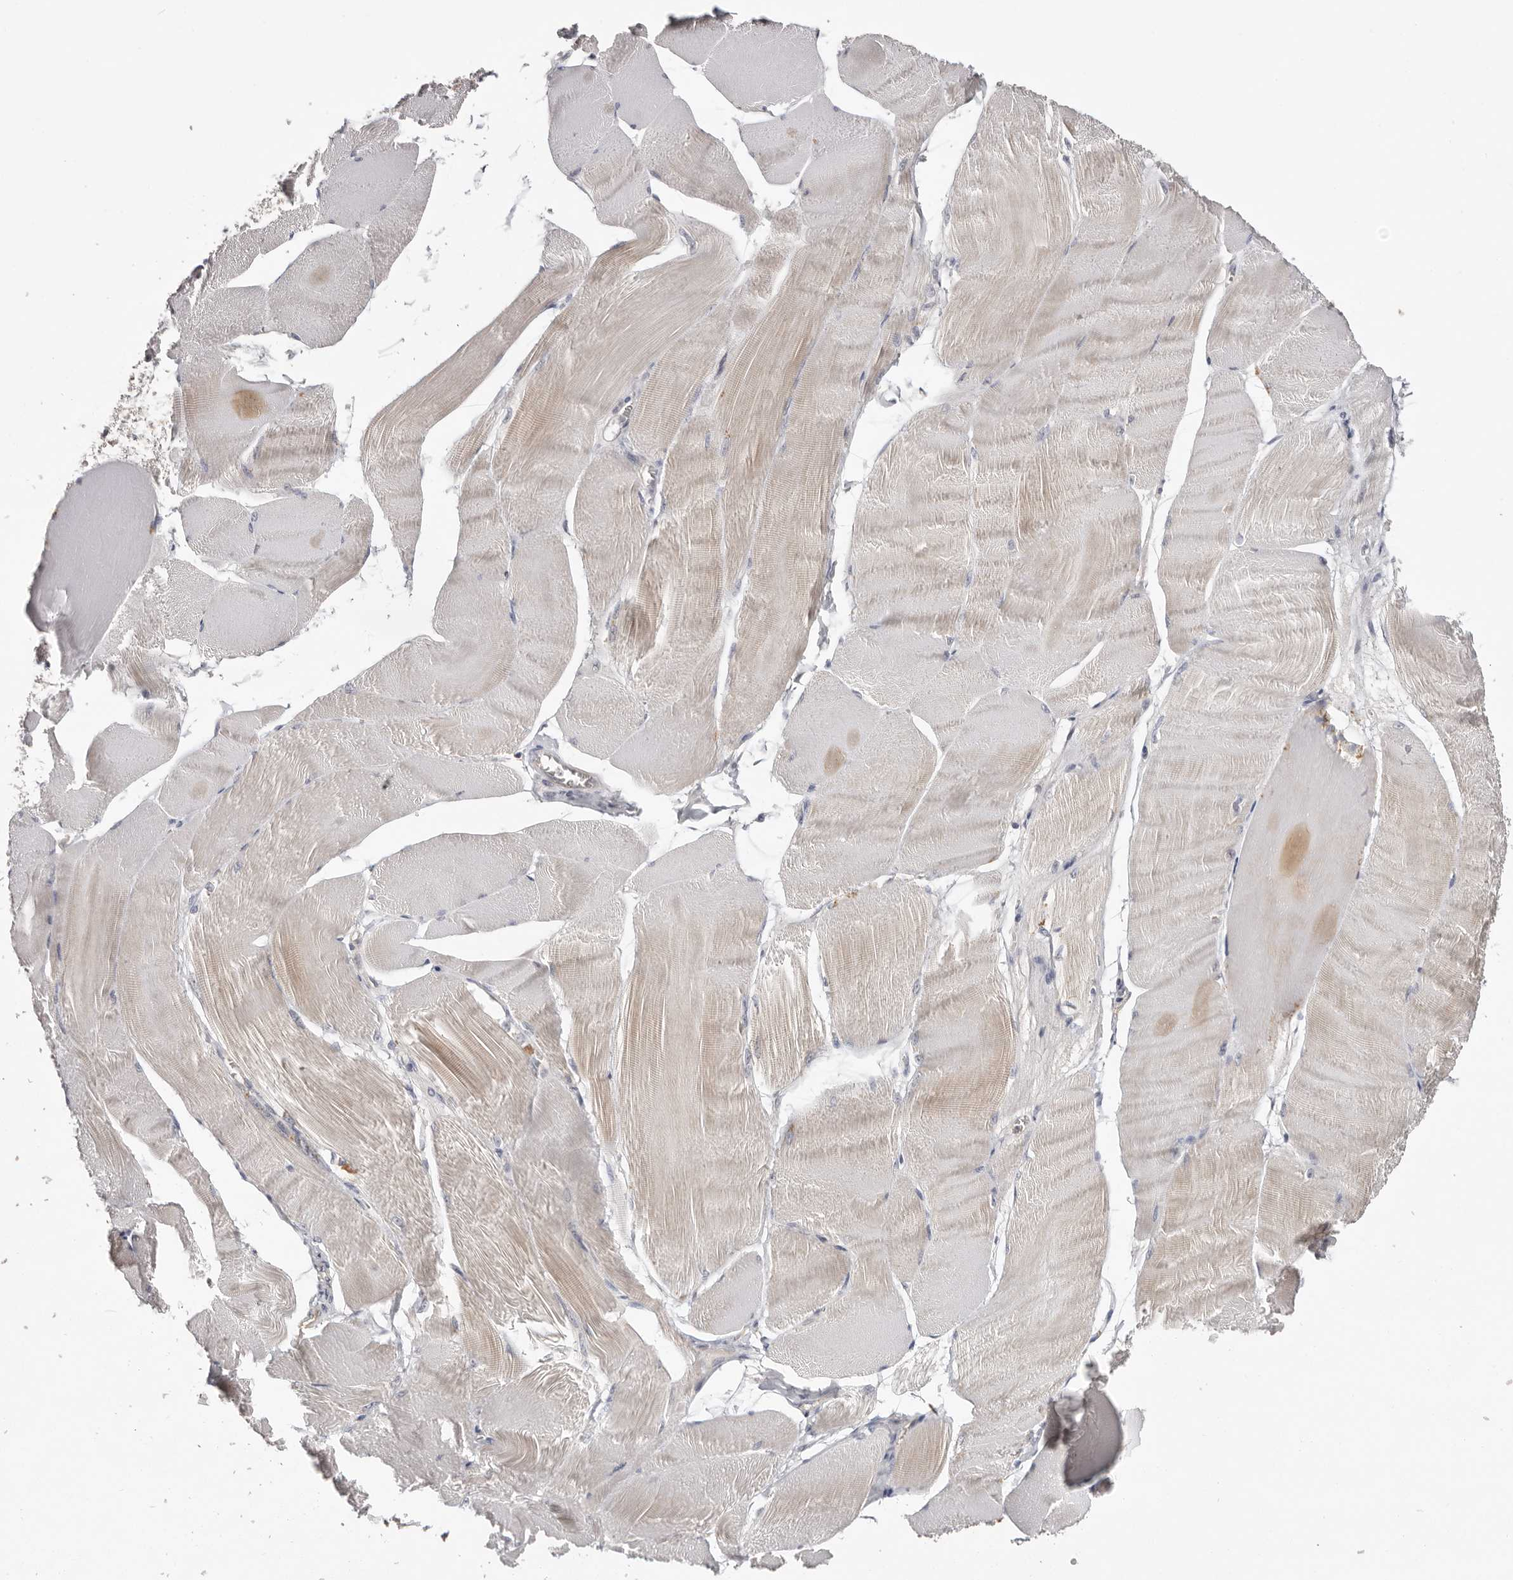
{"staining": {"intensity": "weak", "quantity": "<25%", "location": "cytoplasmic/membranous"}, "tissue": "skeletal muscle", "cell_type": "Myocytes", "image_type": "normal", "snomed": [{"axis": "morphology", "description": "Normal tissue, NOS"}, {"axis": "morphology", "description": "Basal cell carcinoma"}, {"axis": "topography", "description": "Skeletal muscle"}], "caption": "High power microscopy micrograph of an immunohistochemistry histopathology image of benign skeletal muscle, revealing no significant staining in myocytes. (Brightfield microscopy of DAB (3,3'-diaminobenzidine) IHC at high magnification).", "gene": "MMACHC", "patient": {"sex": "female", "age": 64}}